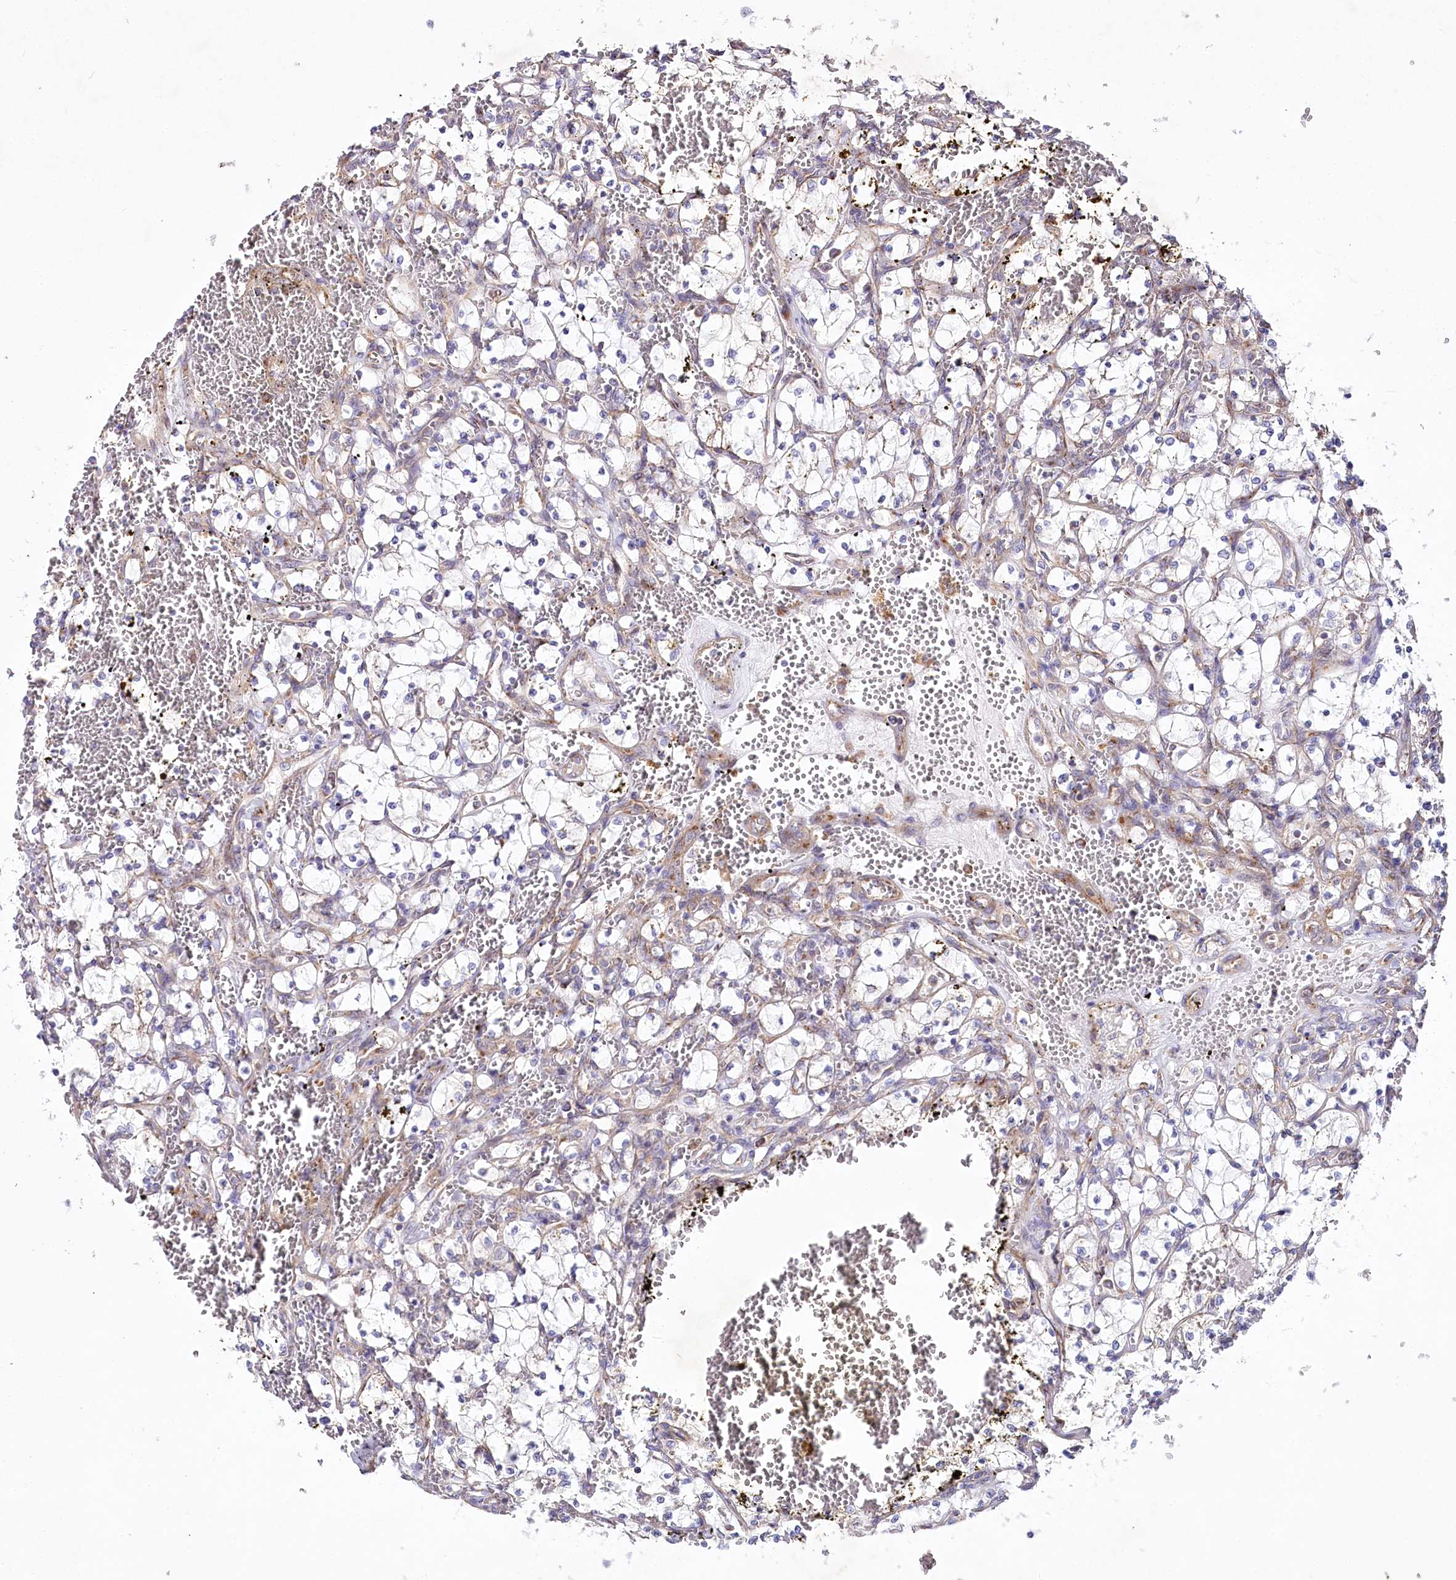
{"staining": {"intensity": "negative", "quantity": "none", "location": "none"}, "tissue": "renal cancer", "cell_type": "Tumor cells", "image_type": "cancer", "snomed": [{"axis": "morphology", "description": "Adenocarcinoma, NOS"}, {"axis": "topography", "description": "Kidney"}], "caption": "This is a image of immunohistochemistry staining of renal cancer, which shows no expression in tumor cells.", "gene": "STX6", "patient": {"sex": "female", "age": 69}}